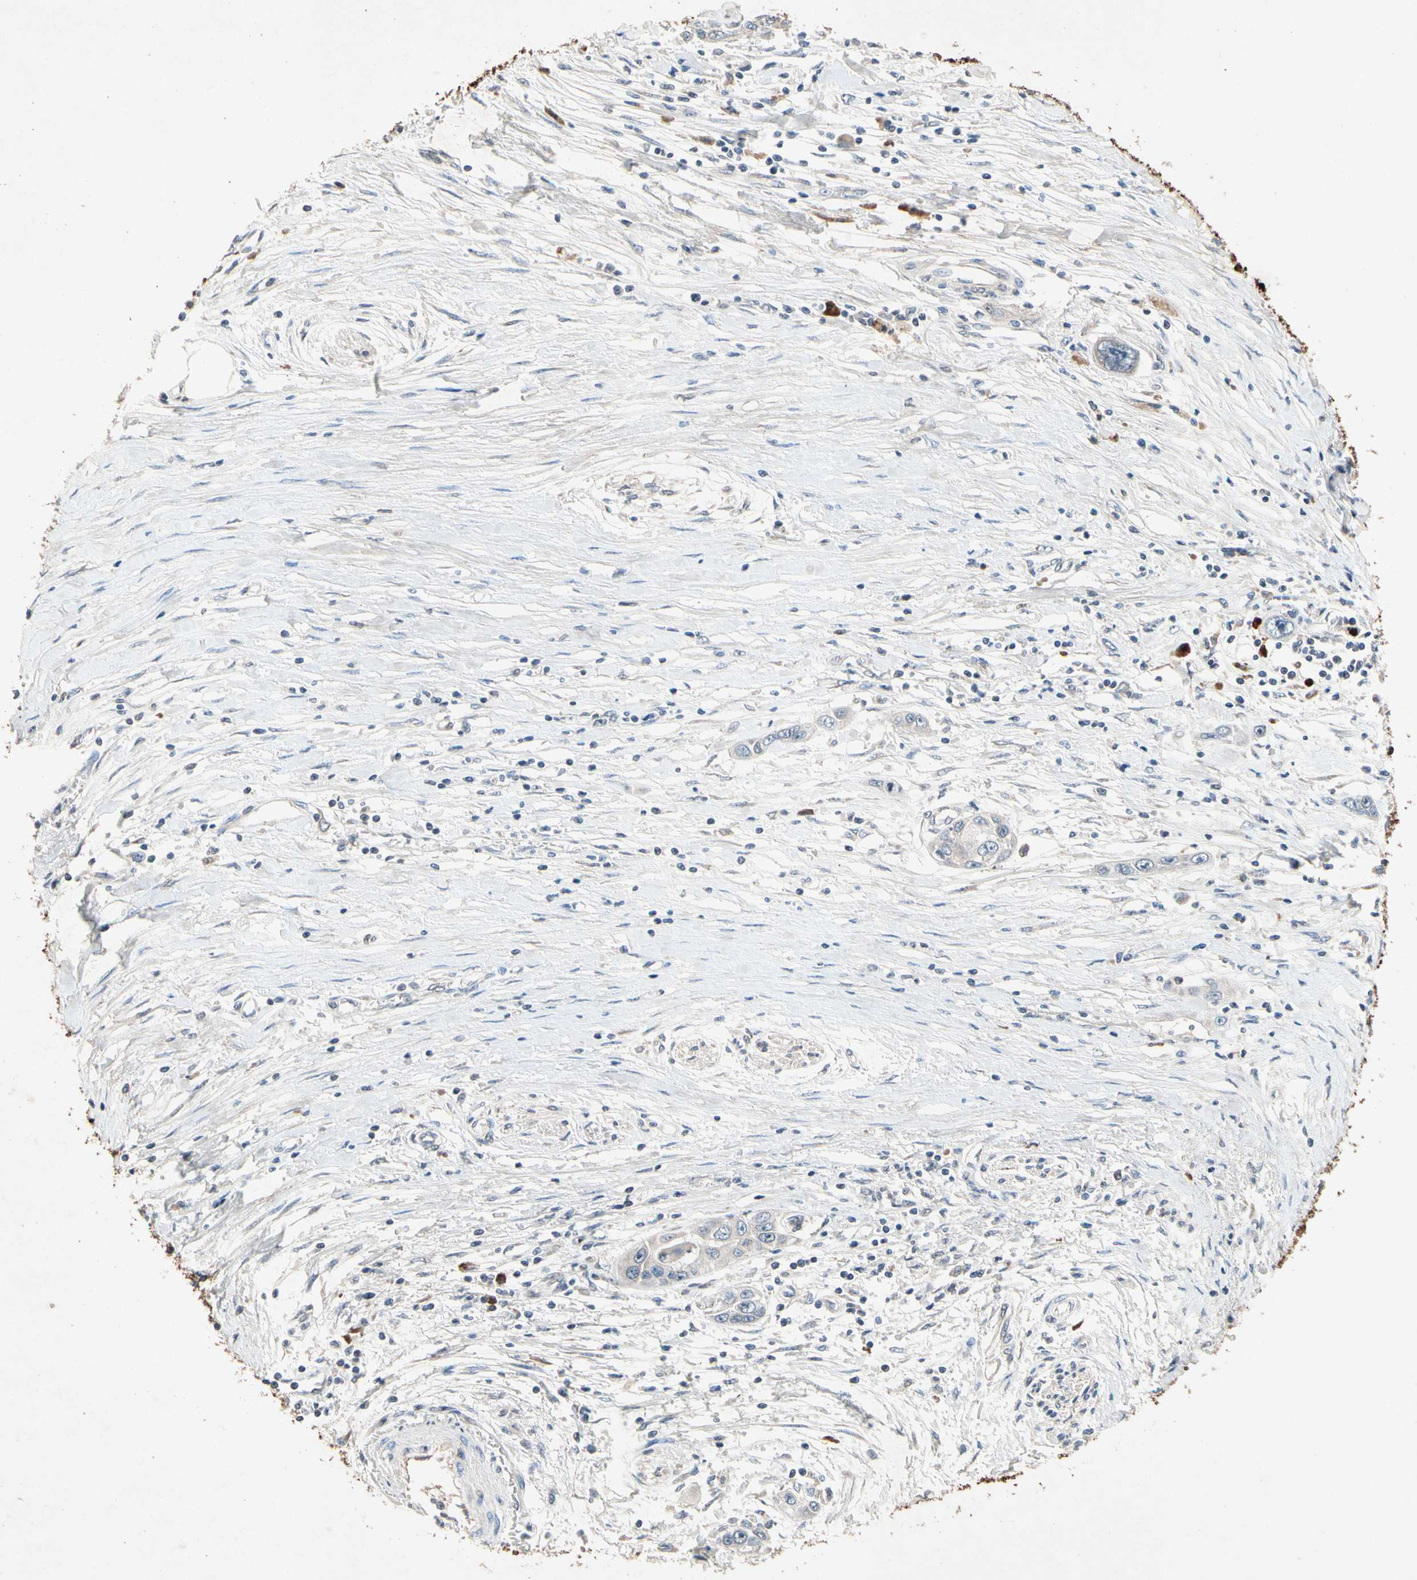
{"staining": {"intensity": "weak", "quantity": ">75%", "location": "cytoplasmic/membranous"}, "tissue": "pancreatic cancer", "cell_type": "Tumor cells", "image_type": "cancer", "snomed": [{"axis": "morphology", "description": "Adenocarcinoma, NOS"}, {"axis": "topography", "description": "Pancreas"}], "caption": "Tumor cells demonstrate weak cytoplasmic/membranous expression in about >75% of cells in adenocarcinoma (pancreatic).", "gene": "PRDX4", "patient": {"sex": "female", "age": 70}}